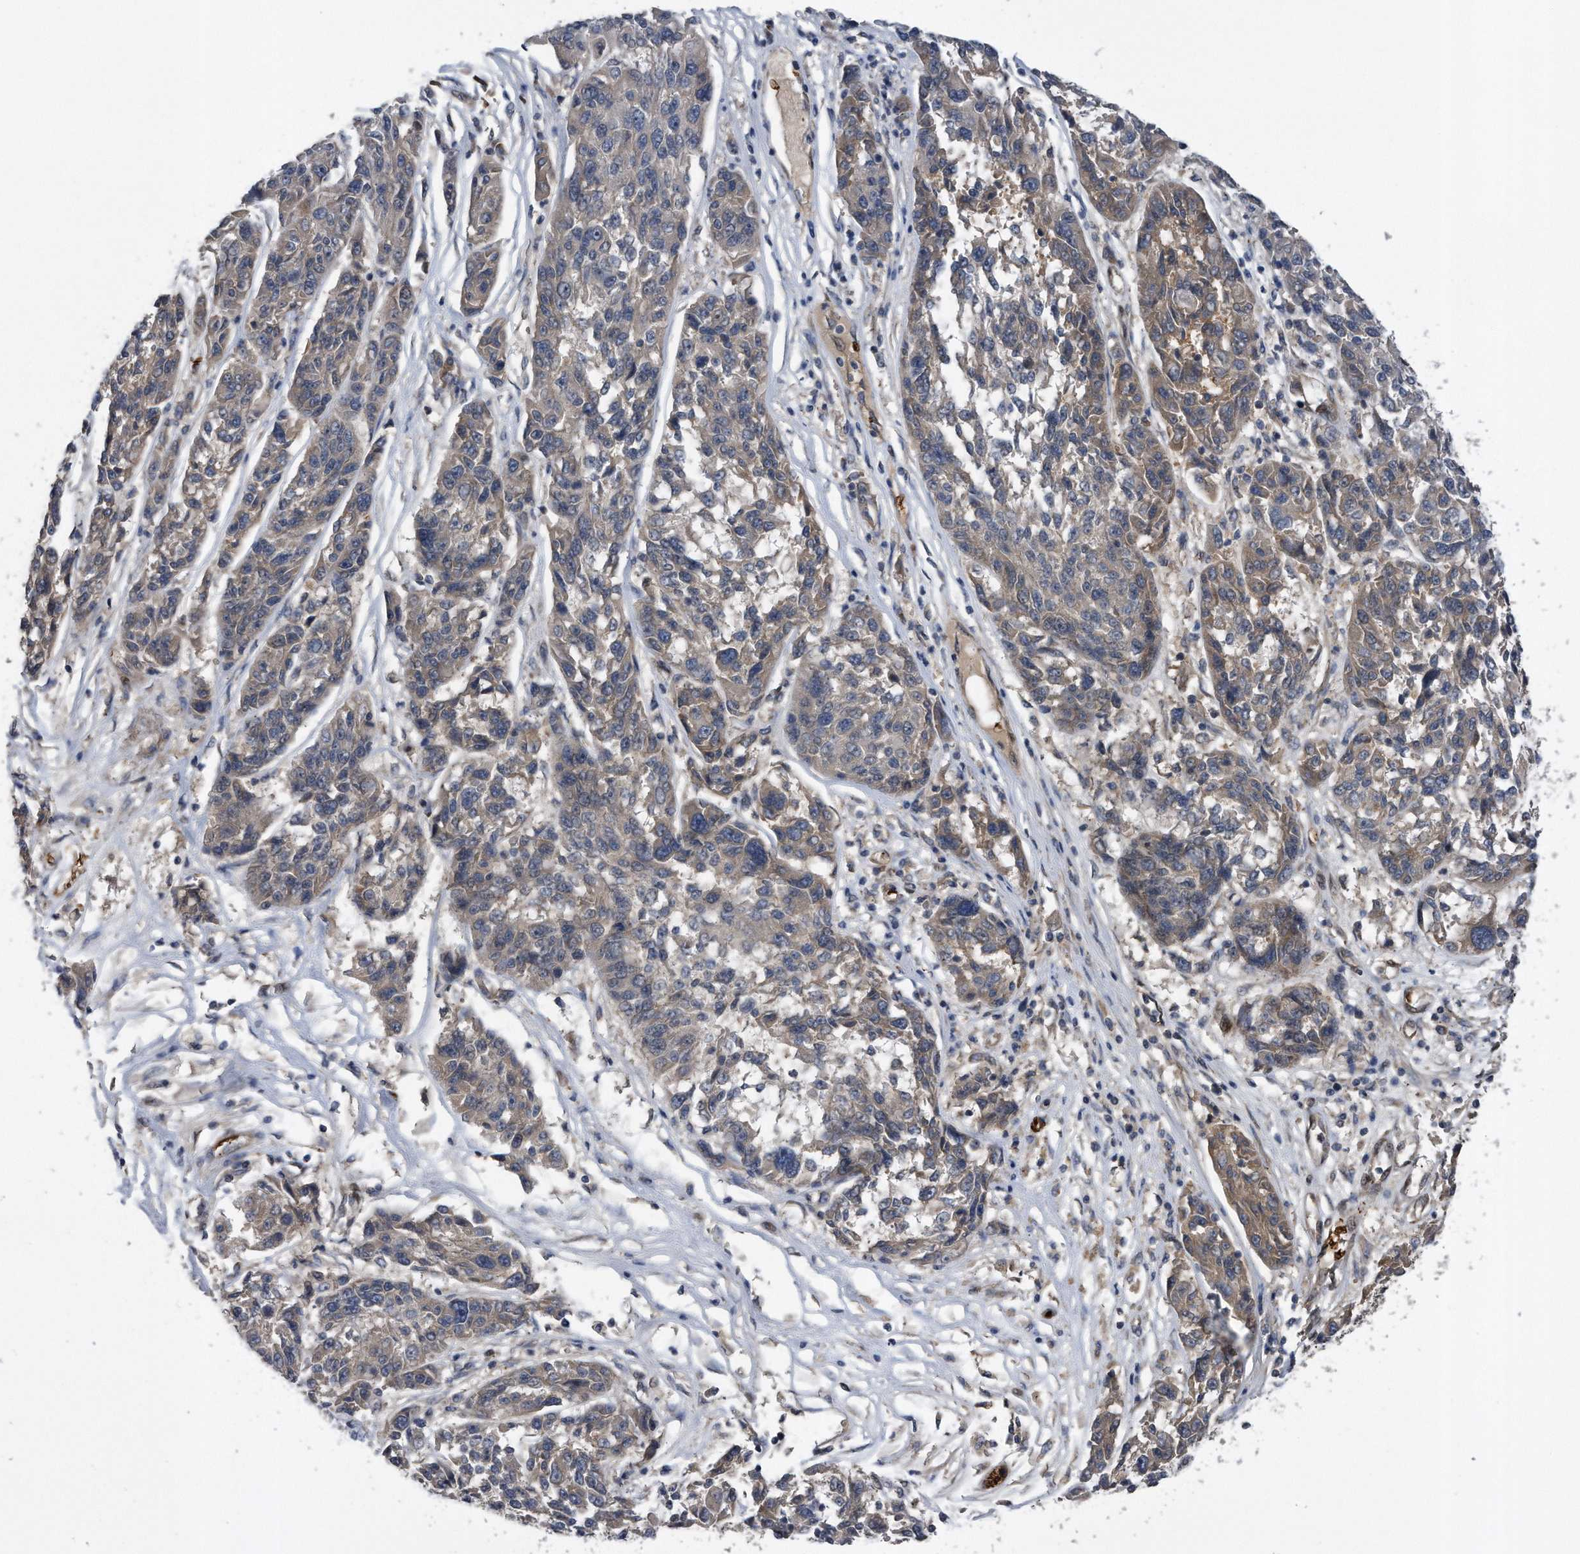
{"staining": {"intensity": "weak", "quantity": "25%-75%", "location": "cytoplasmic/membranous"}, "tissue": "melanoma", "cell_type": "Tumor cells", "image_type": "cancer", "snomed": [{"axis": "morphology", "description": "Malignant melanoma, NOS"}, {"axis": "topography", "description": "Skin"}], "caption": "IHC (DAB) staining of malignant melanoma displays weak cytoplasmic/membranous protein staining in about 25%-75% of tumor cells.", "gene": "ZNF79", "patient": {"sex": "male", "age": 53}}